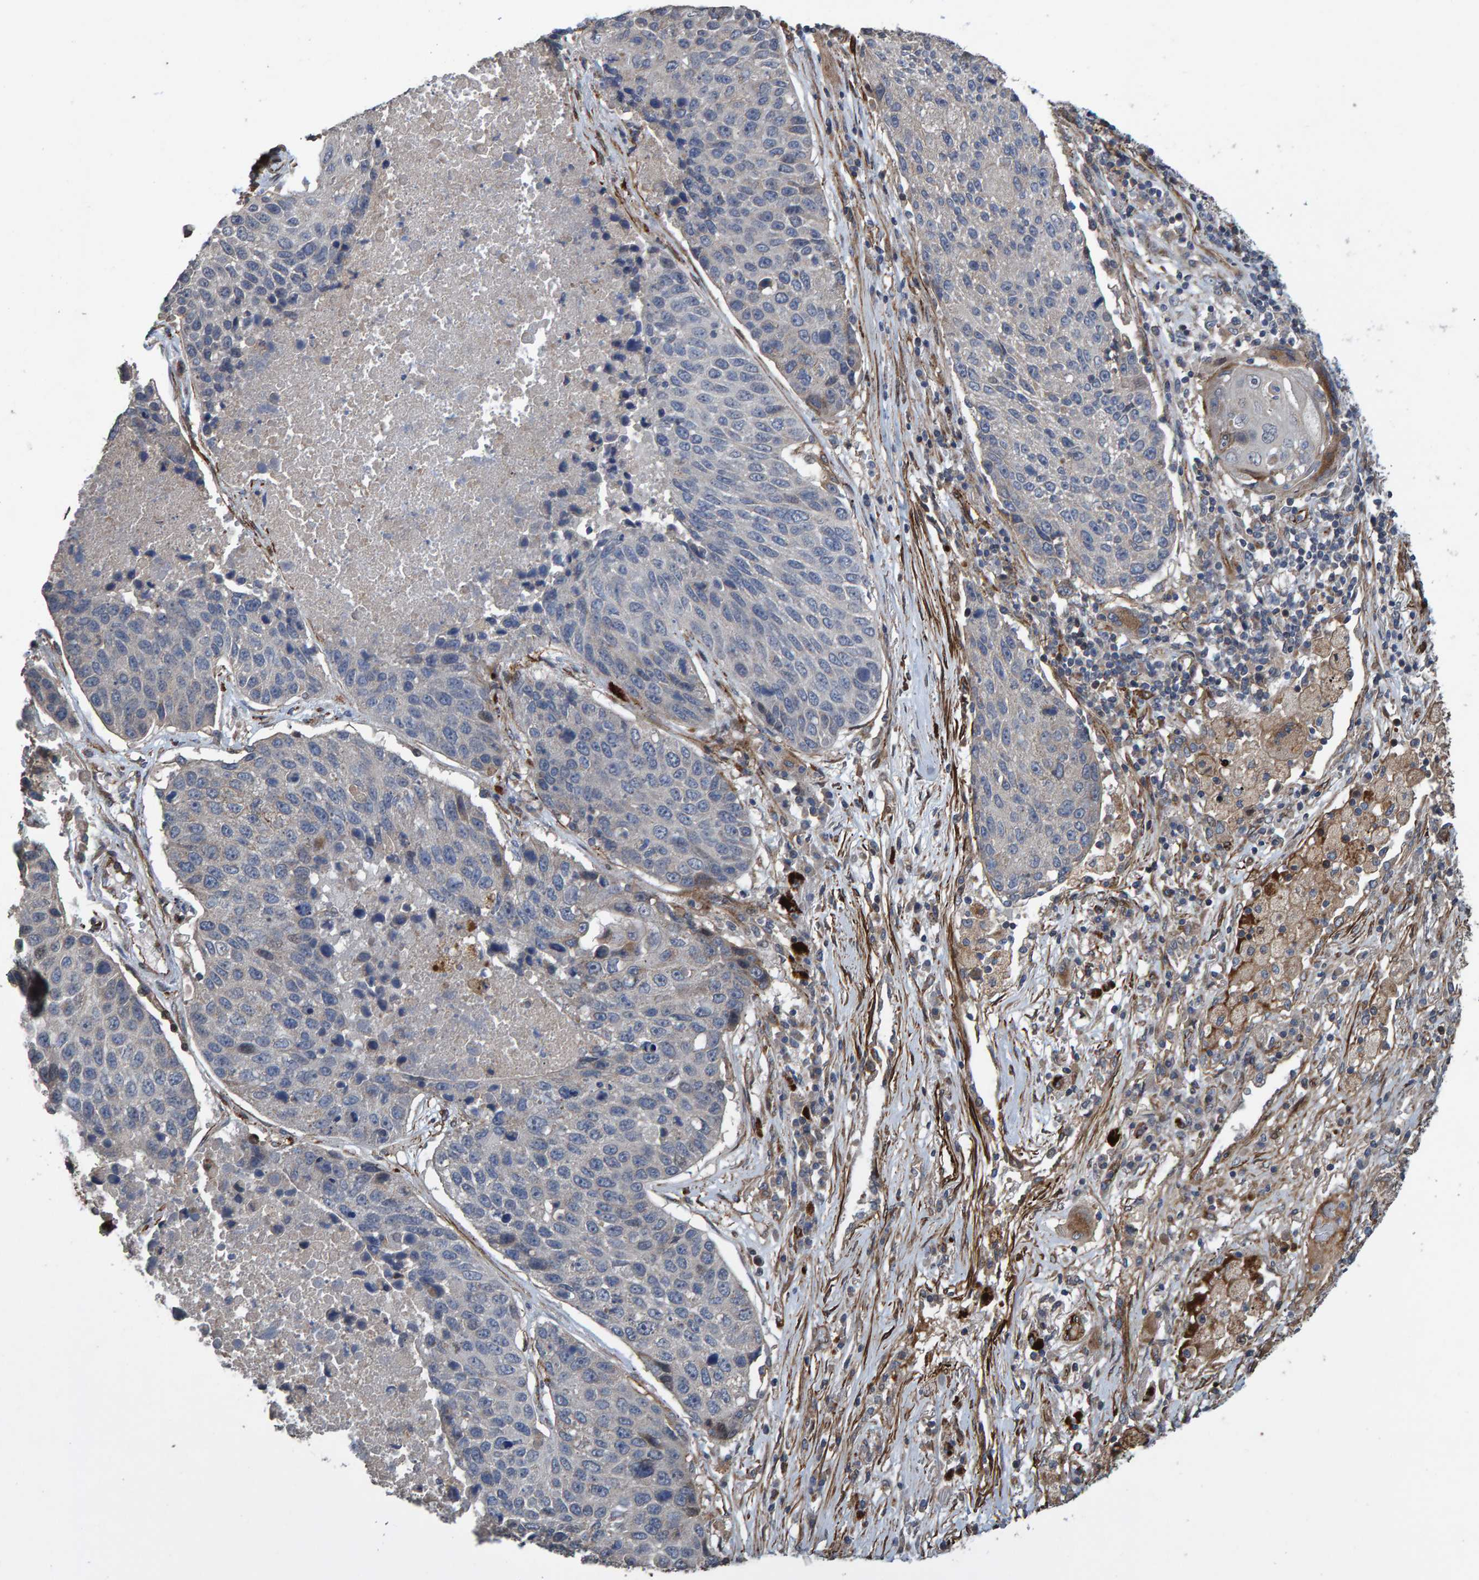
{"staining": {"intensity": "negative", "quantity": "none", "location": "none"}, "tissue": "lung cancer", "cell_type": "Tumor cells", "image_type": "cancer", "snomed": [{"axis": "morphology", "description": "Squamous cell carcinoma, NOS"}, {"axis": "topography", "description": "Lung"}], "caption": "This photomicrograph is of lung cancer (squamous cell carcinoma) stained with IHC to label a protein in brown with the nuclei are counter-stained blue. There is no staining in tumor cells.", "gene": "SLIT2", "patient": {"sex": "male", "age": 61}}